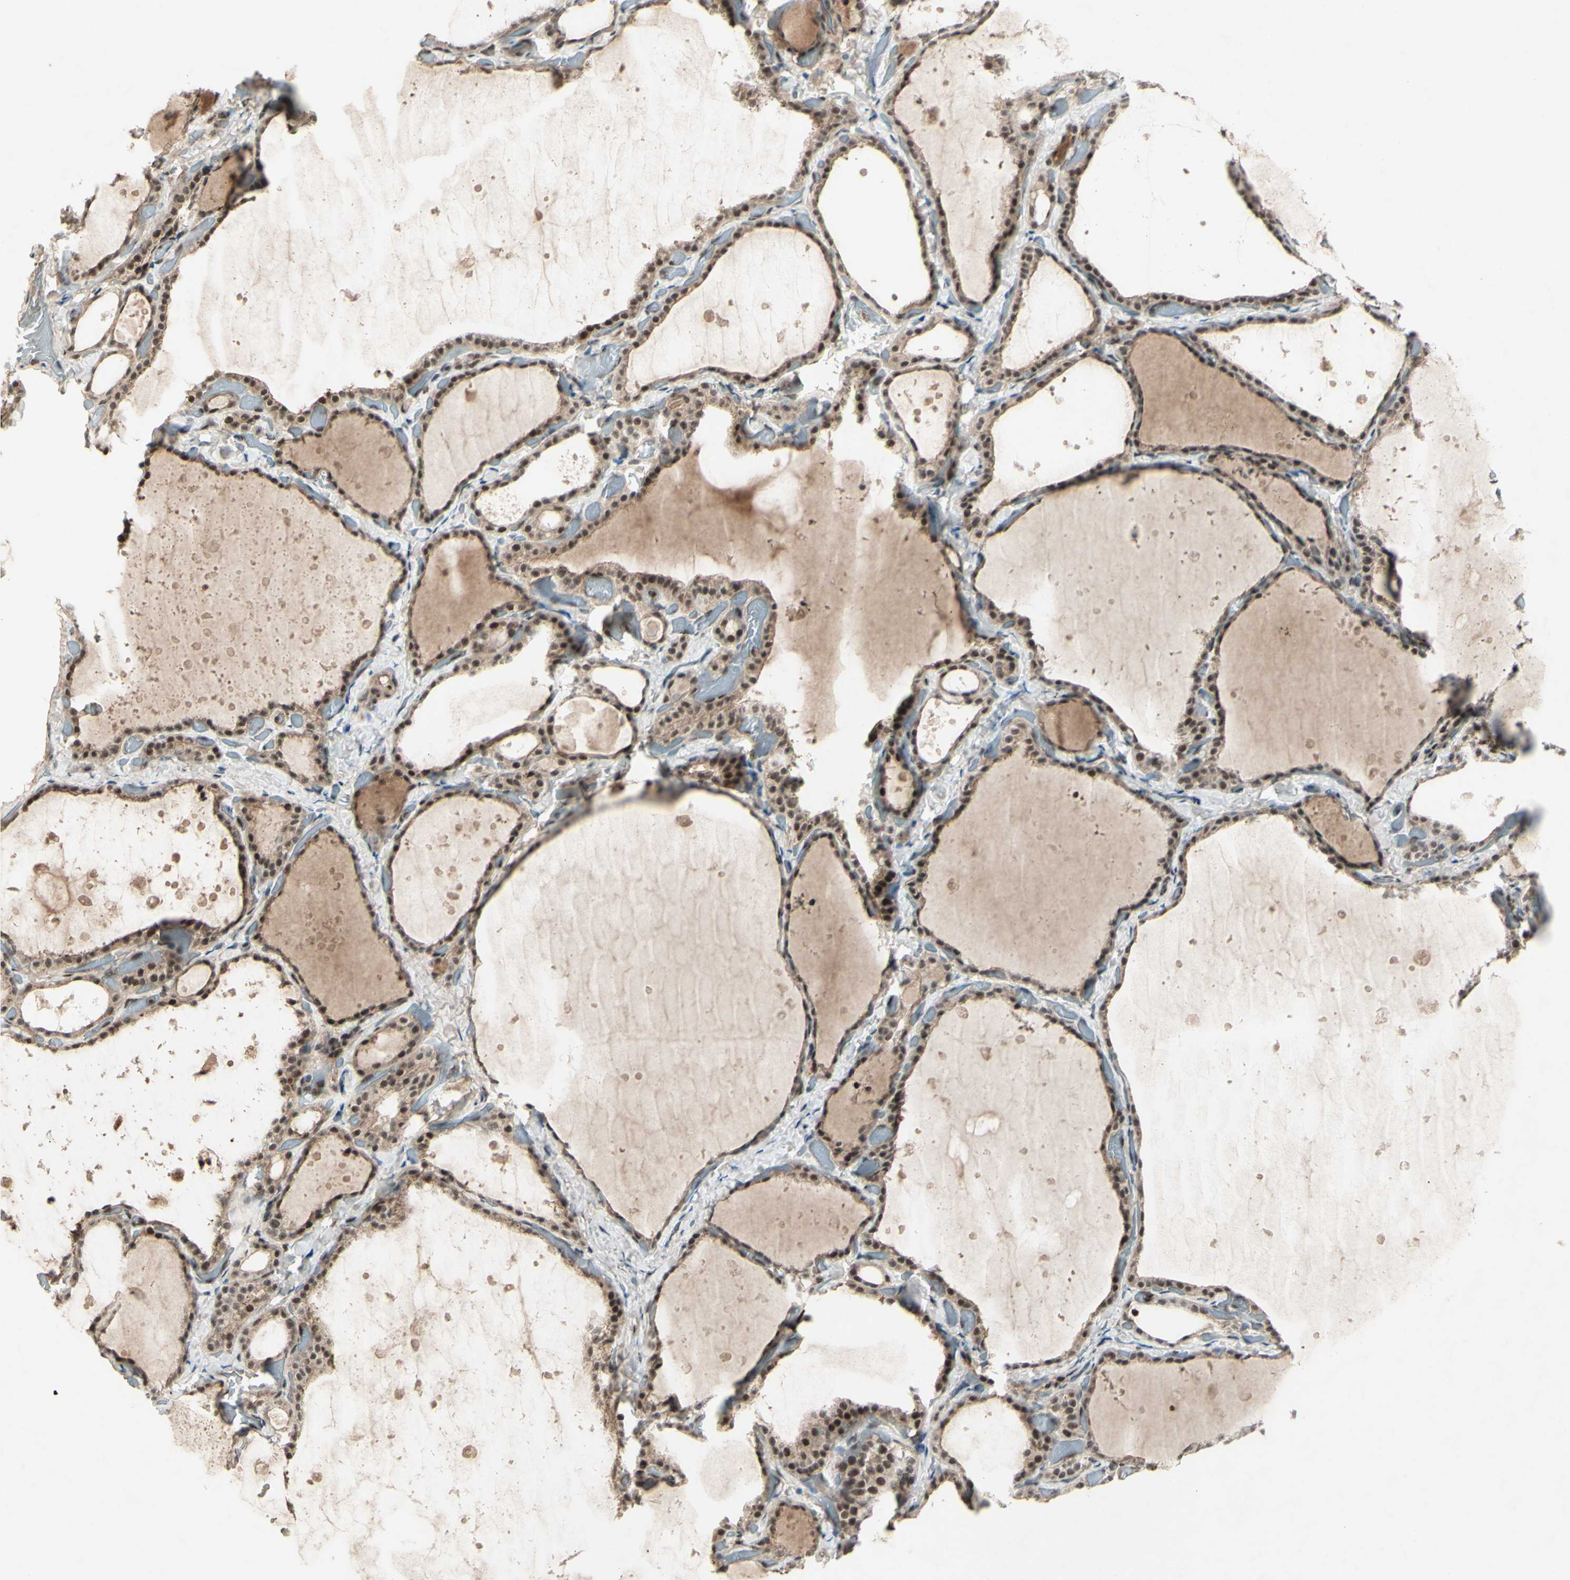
{"staining": {"intensity": "moderate", "quantity": ">75%", "location": "nuclear"}, "tissue": "thyroid gland", "cell_type": "Glandular cells", "image_type": "normal", "snomed": [{"axis": "morphology", "description": "Normal tissue, NOS"}, {"axis": "topography", "description": "Thyroid gland"}], "caption": "Immunohistochemistry micrograph of unremarkable thyroid gland stained for a protein (brown), which demonstrates medium levels of moderate nuclear expression in about >75% of glandular cells.", "gene": "SNW1", "patient": {"sex": "female", "age": 44}}